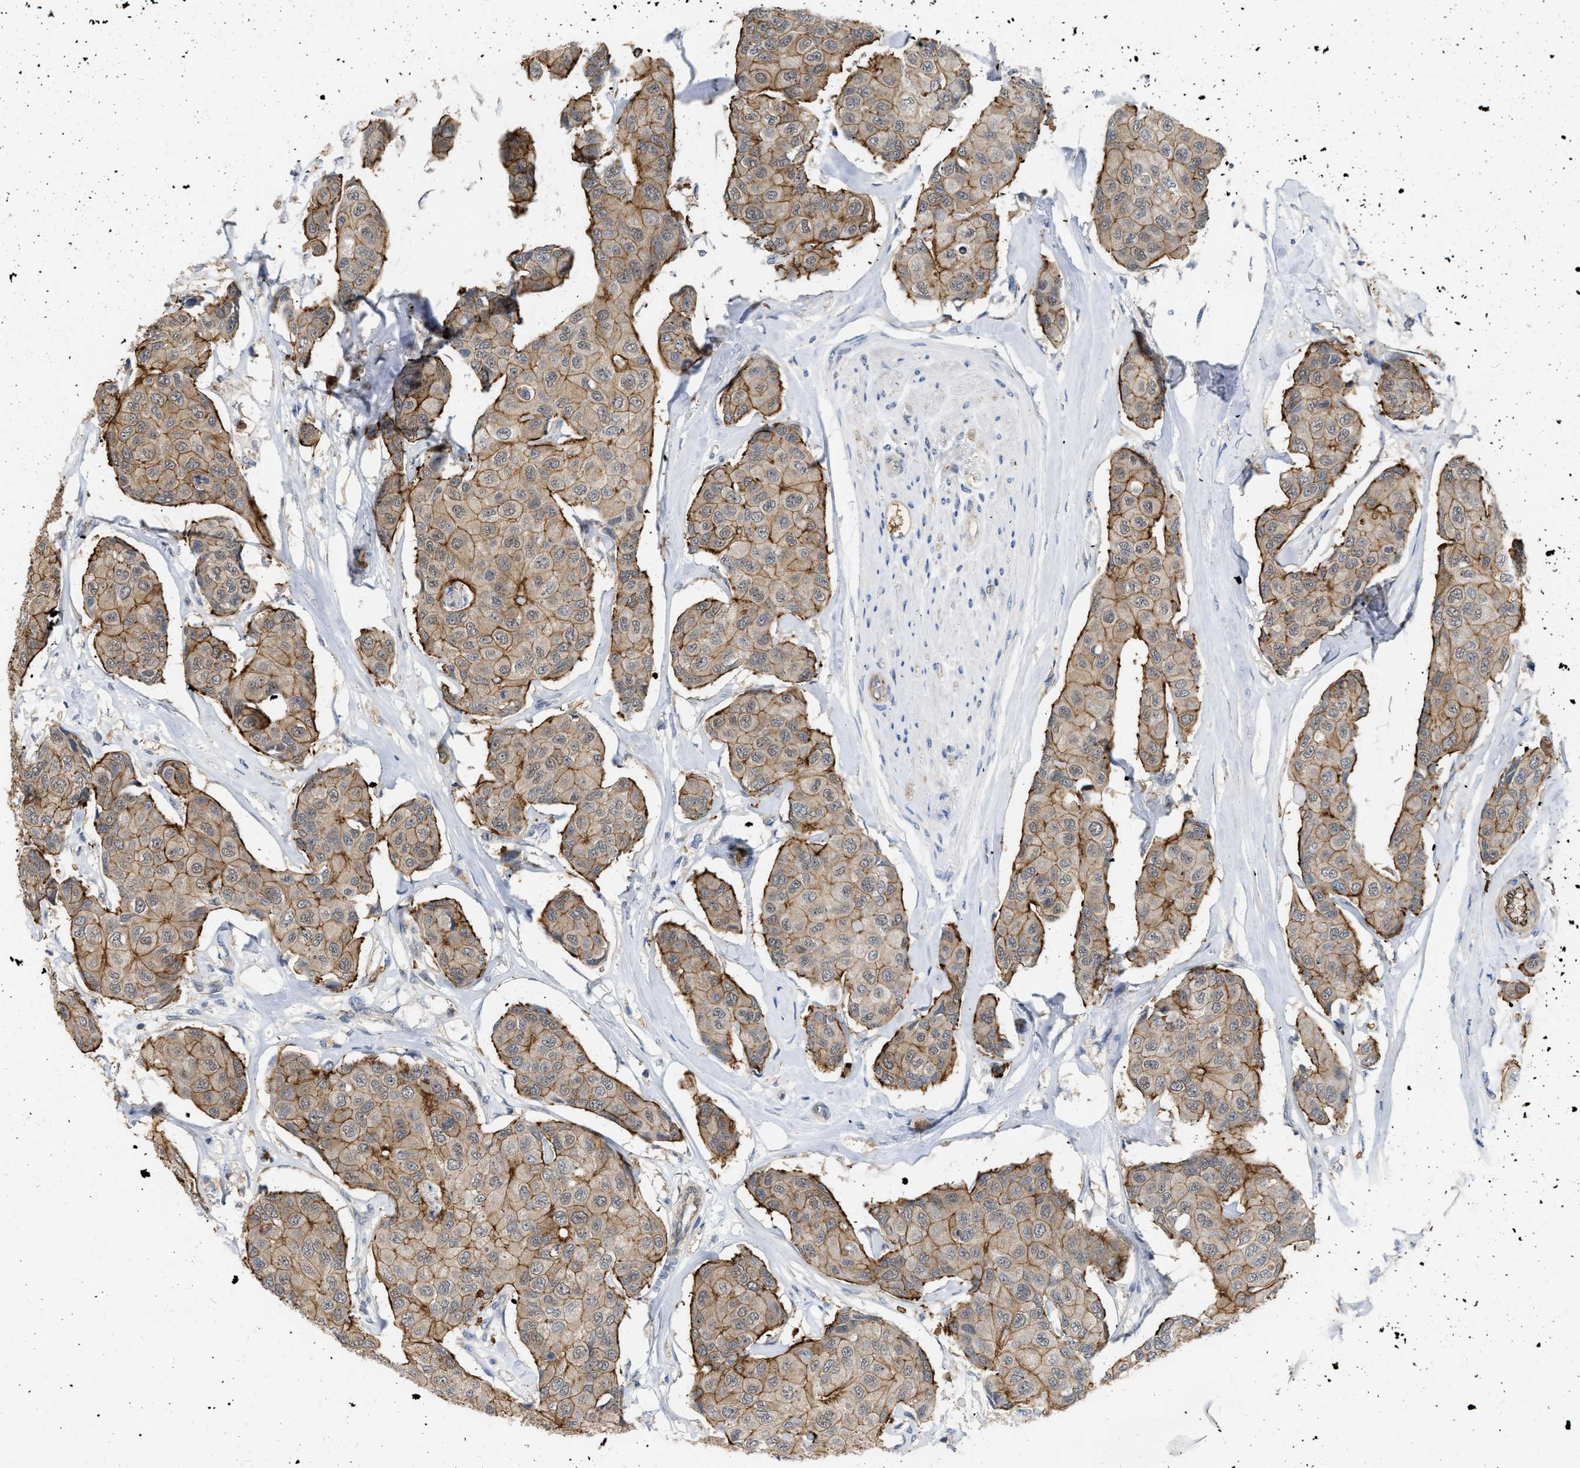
{"staining": {"intensity": "moderate", "quantity": ">75%", "location": "cytoplasmic/membranous"}, "tissue": "breast cancer", "cell_type": "Tumor cells", "image_type": "cancer", "snomed": [{"axis": "morphology", "description": "Duct carcinoma"}, {"axis": "topography", "description": "Breast"}], "caption": "Immunohistochemical staining of breast infiltrating ductal carcinoma displays moderate cytoplasmic/membranous protein staining in about >75% of tumor cells.", "gene": "NAPEPLD", "patient": {"sex": "female", "age": 80}}